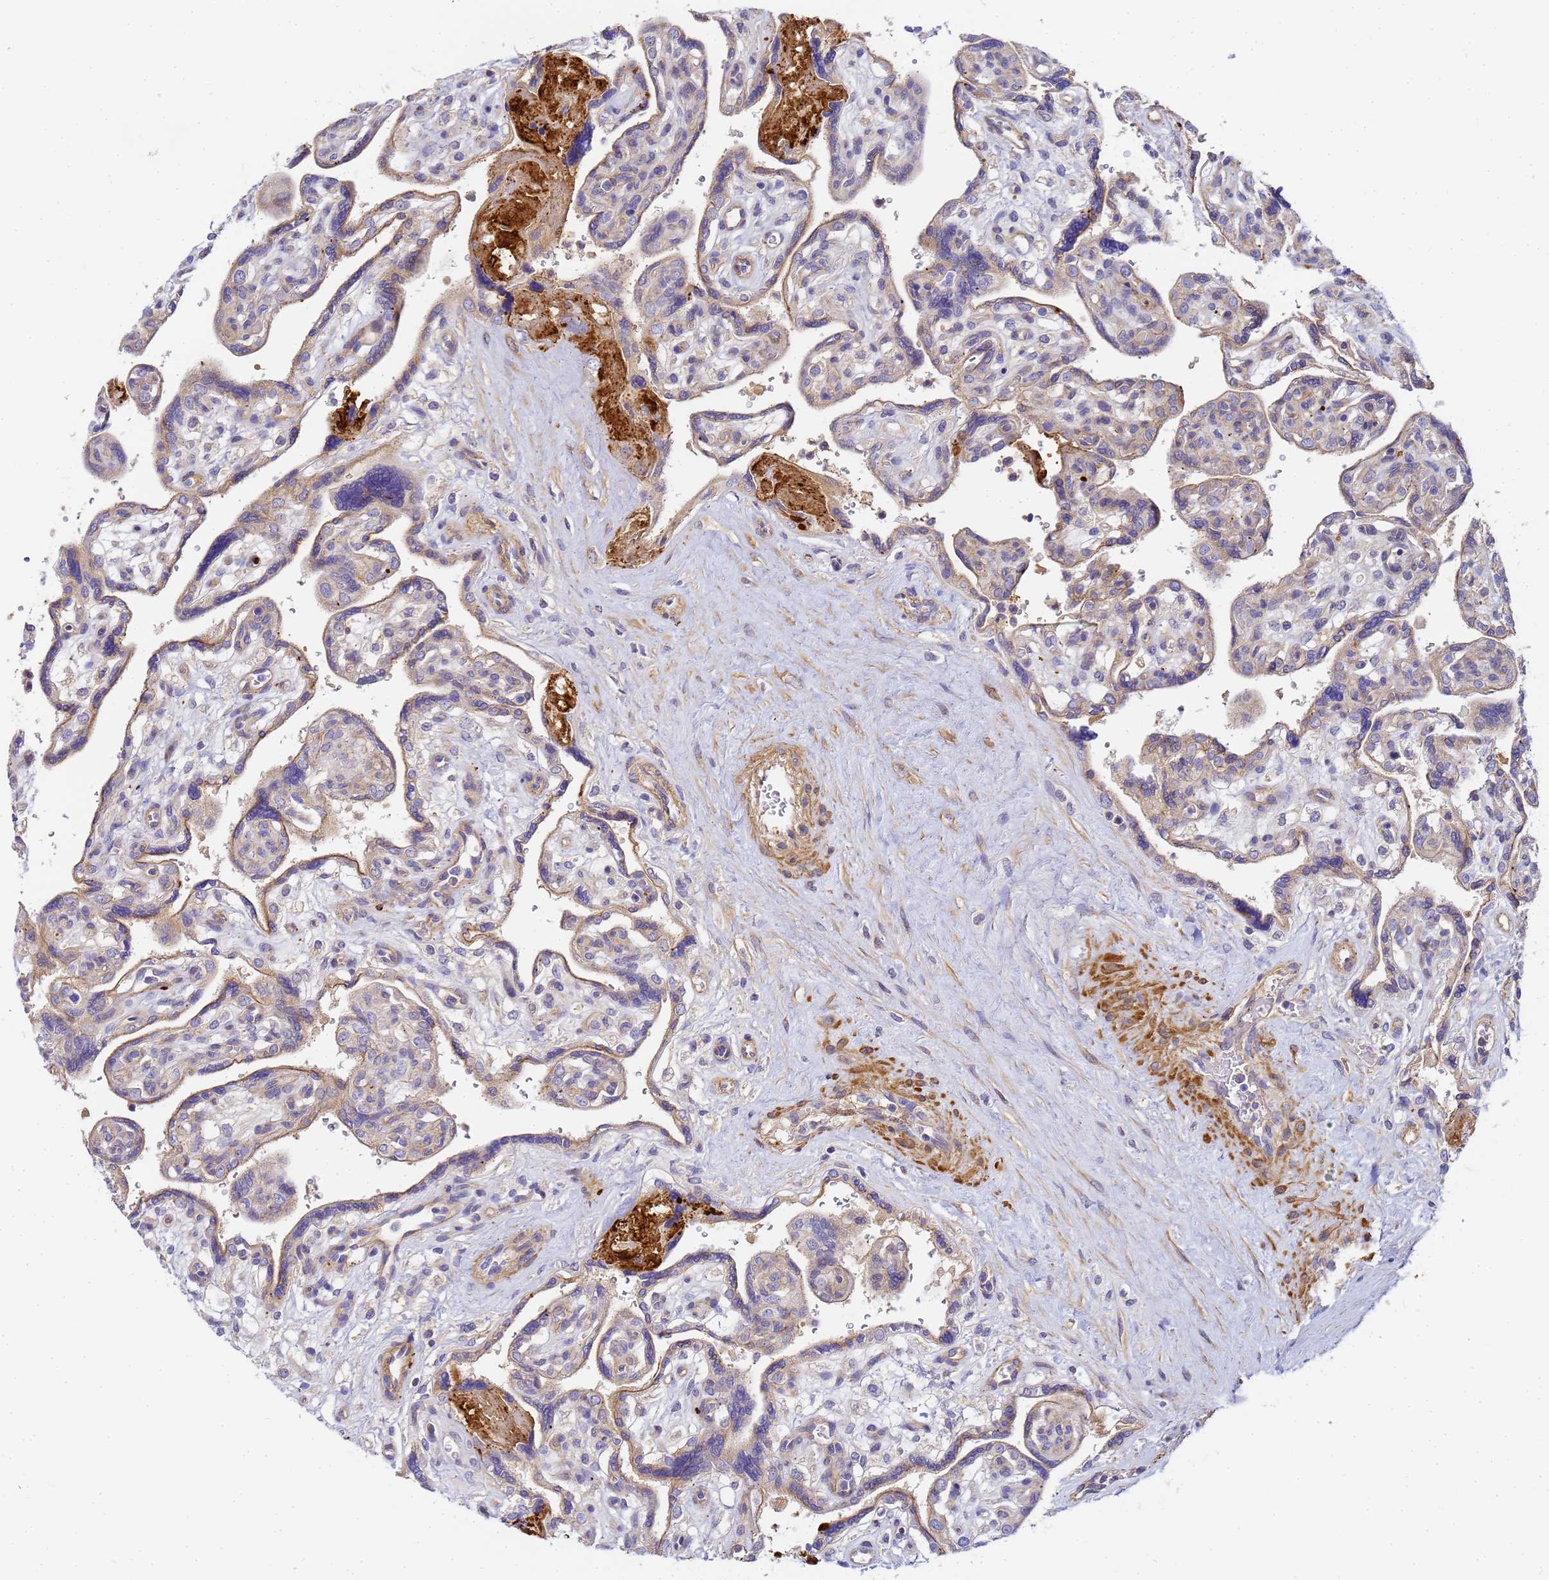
{"staining": {"intensity": "negative", "quantity": "none", "location": "none"}, "tissue": "placenta", "cell_type": "Decidual cells", "image_type": "normal", "snomed": [{"axis": "morphology", "description": "Normal tissue, NOS"}, {"axis": "topography", "description": "Placenta"}], "caption": "An image of human placenta is negative for staining in decidual cells. (Immunohistochemistry, brightfield microscopy, high magnification).", "gene": "MYL10", "patient": {"sex": "female", "age": 39}}